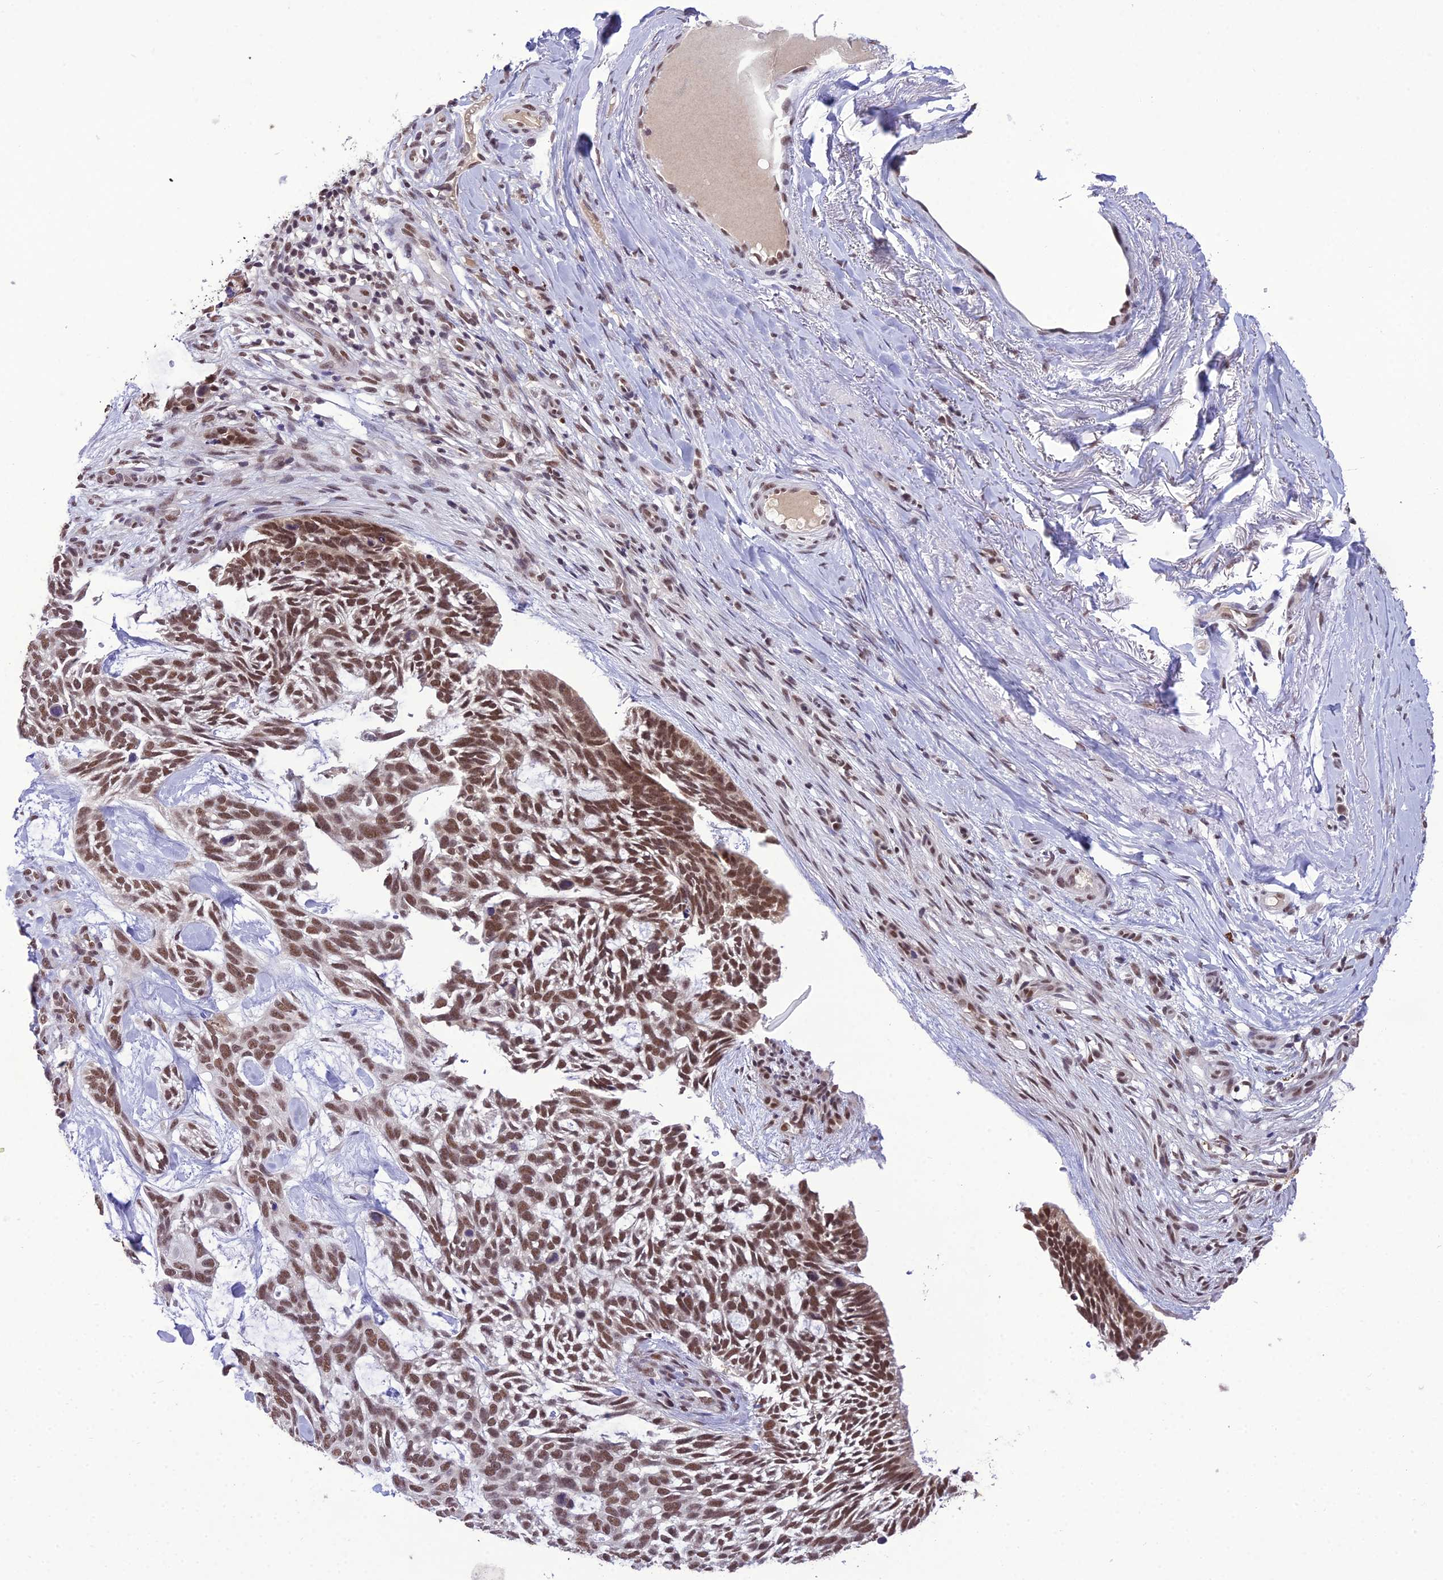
{"staining": {"intensity": "moderate", "quantity": ">75%", "location": "nuclear"}, "tissue": "skin cancer", "cell_type": "Tumor cells", "image_type": "cancer", "snomed": [{"axis": "morphology", "description": "Basal cell carcinoma"}, {"axis": "topography", "description": "Skin"}], "caption": "An IHC image of neoplastic tissue is shown. Protein staining in brown labels moderate nuclear positivity in skin cancer within tumor cells.", "gene": "SH3RF3", "patient": {"sex": "male", "age": 88}}